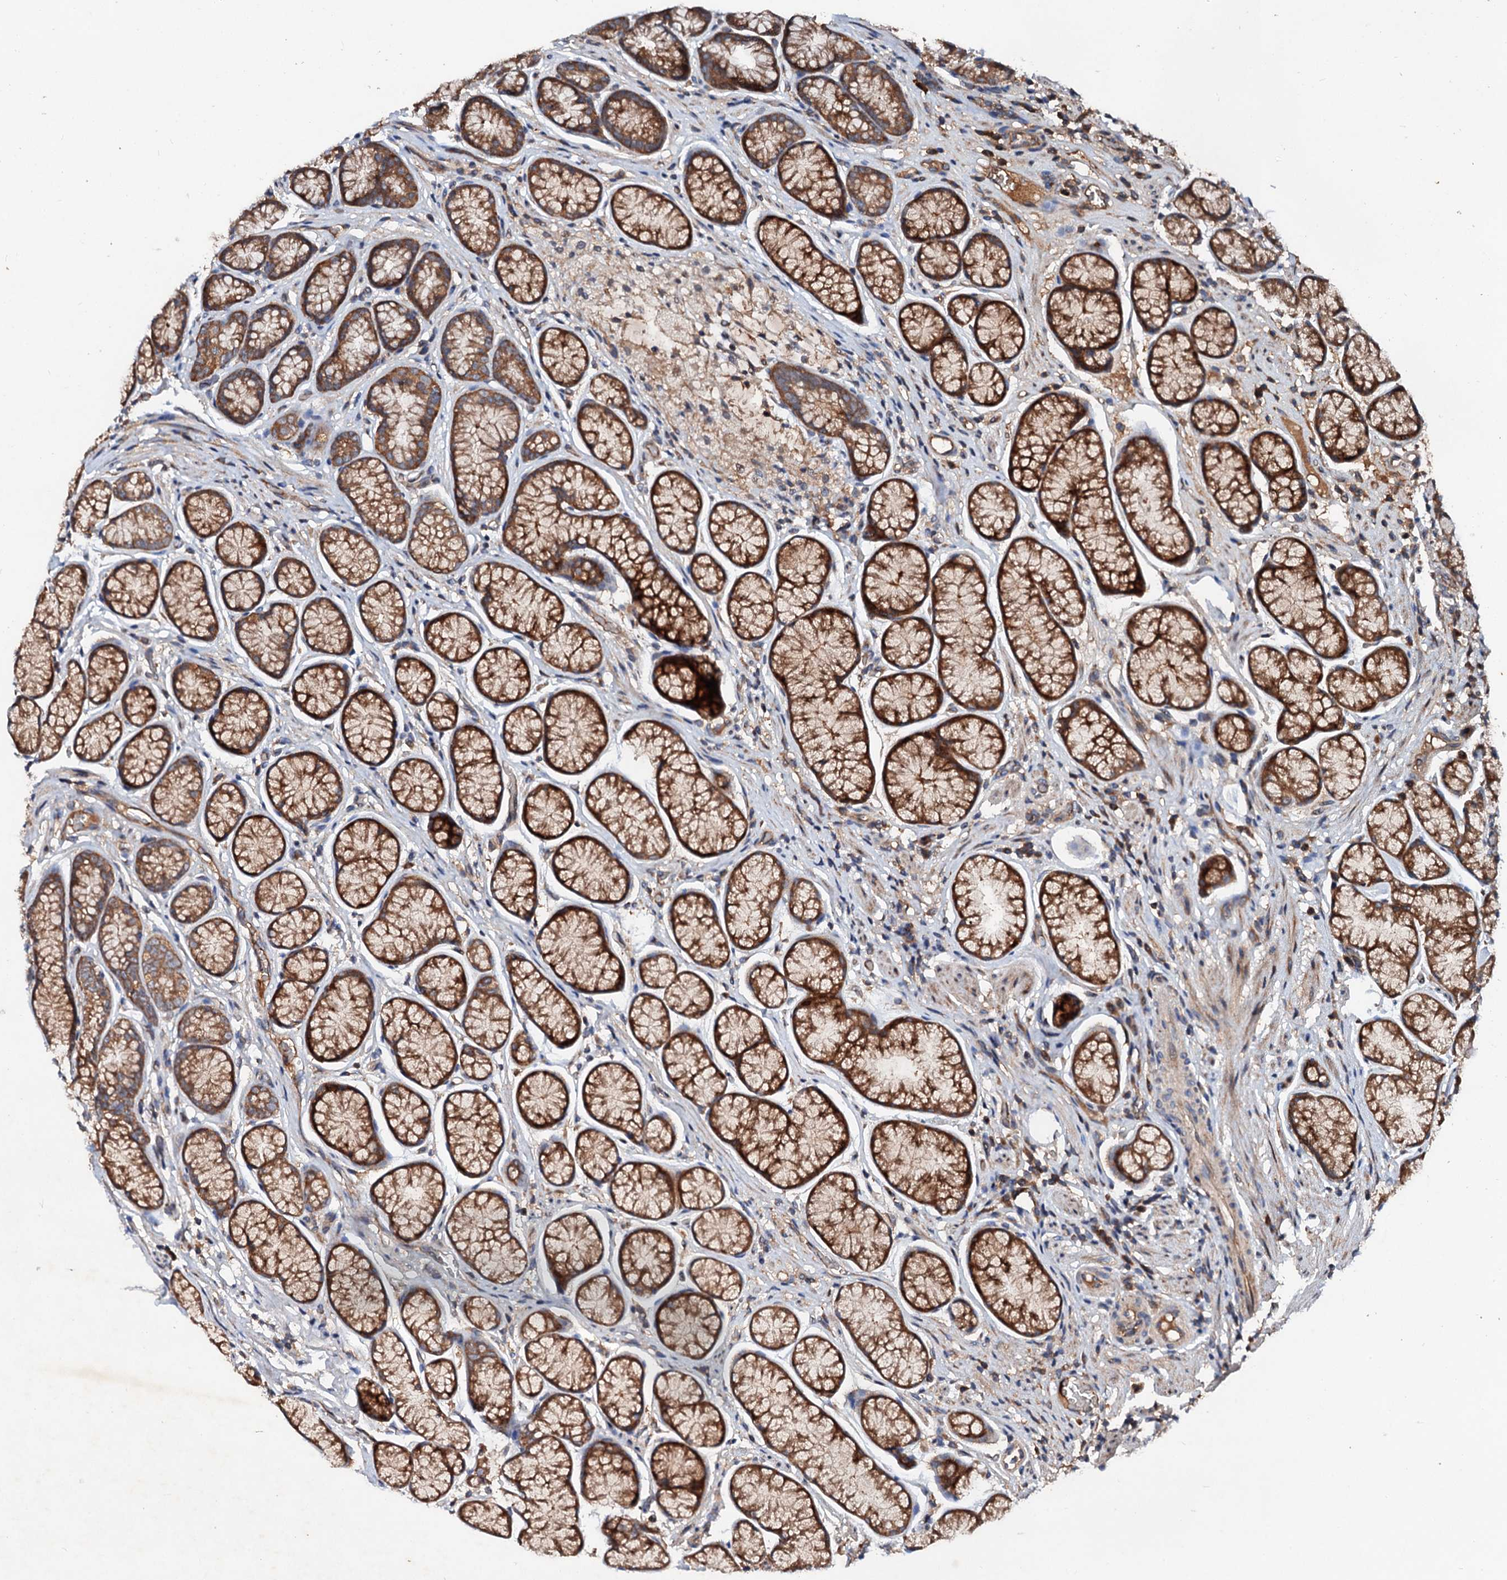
{"staining": {"intensity": "moderate", "quantity": ">75%", "location": "cytoplasmic/membranous"}, "tissue": "stomach", "cell_type": "Glandular cells", "image_type": "normal", "snomed": [{"axis": "morphology", "description": "Normal tissue, NOS"}, {"axis": "topography", "description": "Stomach"}], "caption": "This photomicrograph reveals unremarkable stomach stained with immunohistochemistry to label a protein in brown. The cytoplasmic/membranous of glandular cells show moderate positivity for the protein. Nuclei are counter-stained blue.", "gene": "EXTL1", "patient": {"sex": "male", "age": 42}}